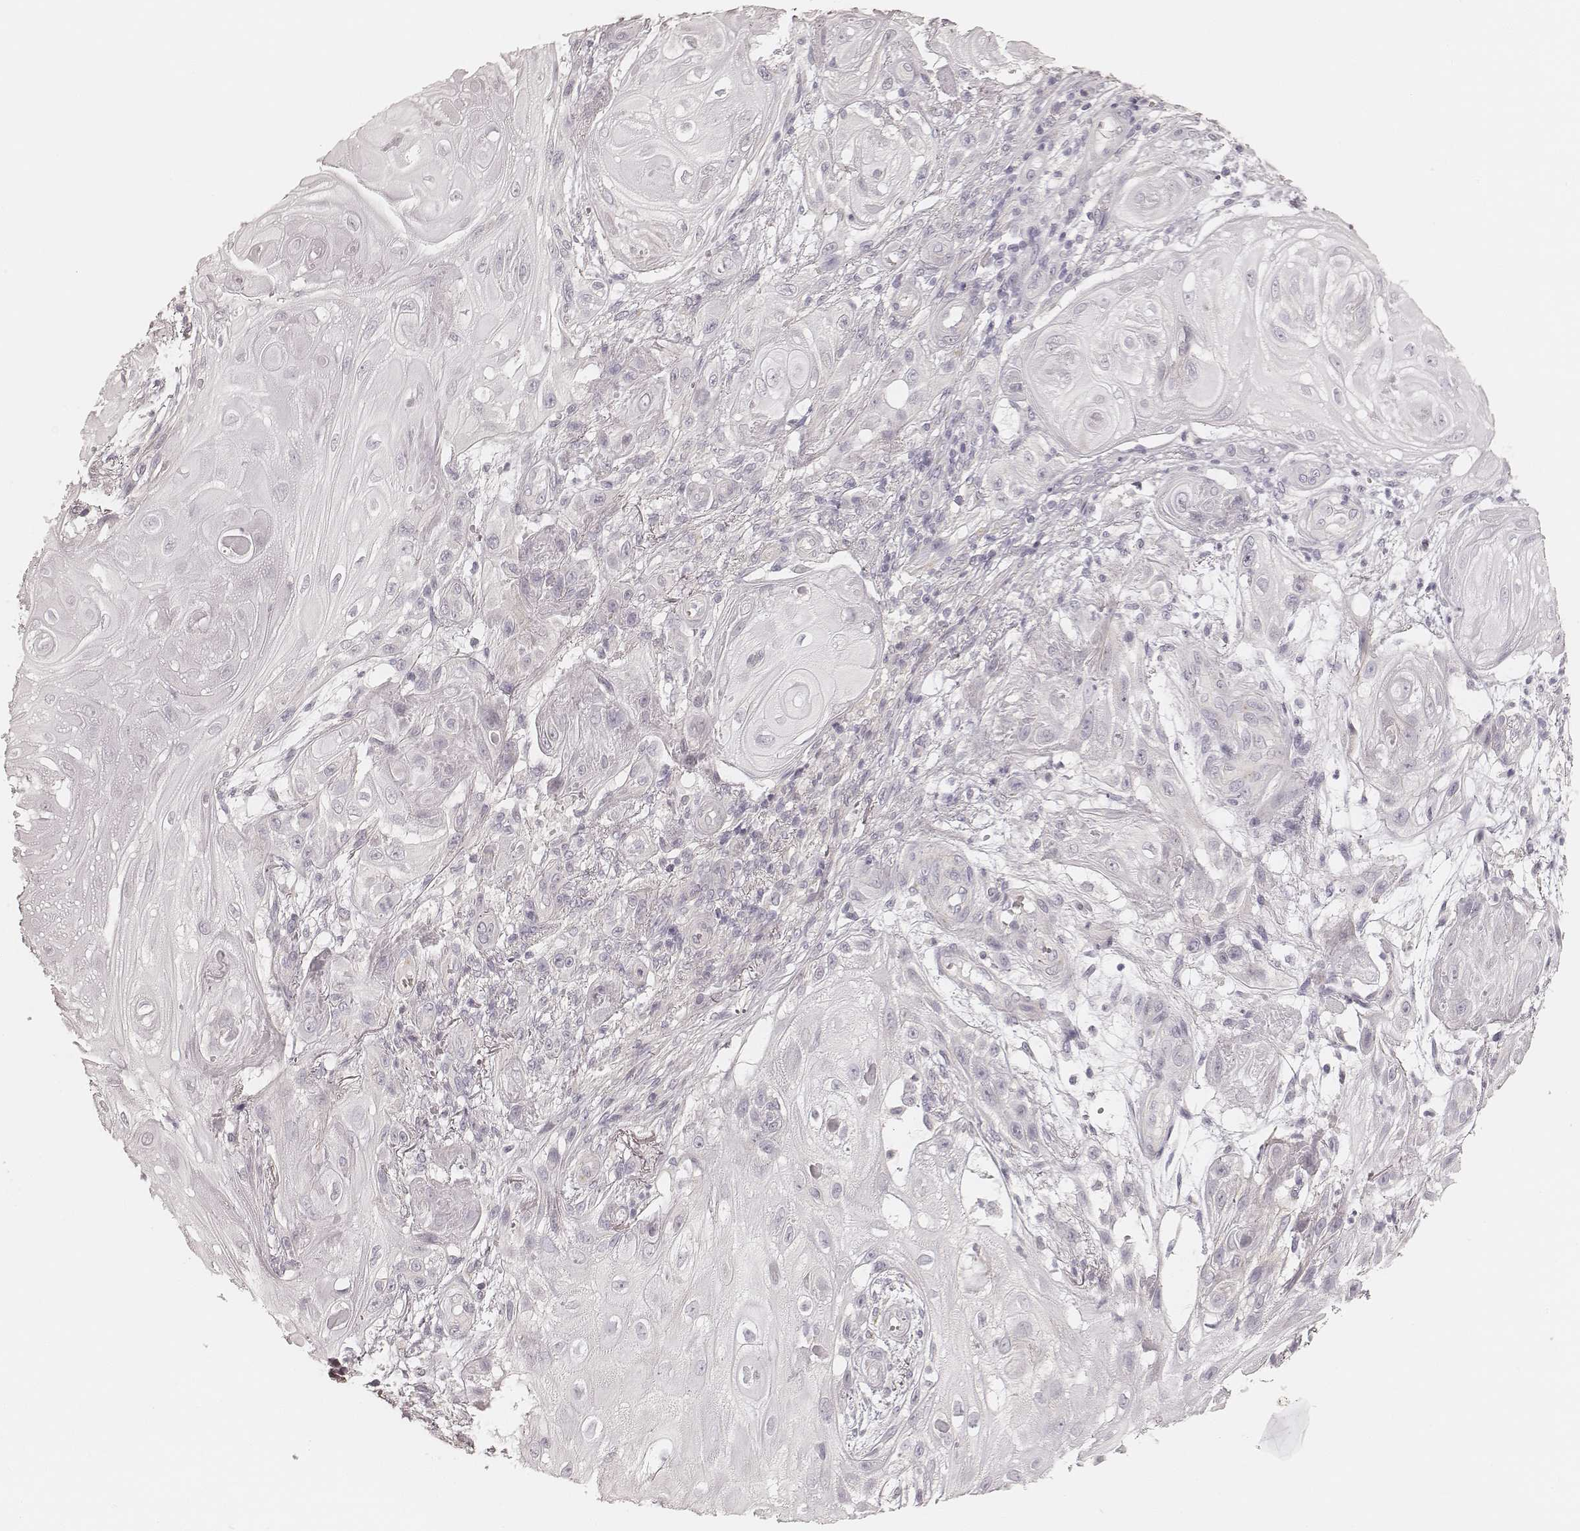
{"staining": {"intensity": "negative", "quantity": "none", "location": "none"}, "tissue": "skin cancer", "cell_type": "Tumor cells", "image_type": "cancer", "snomed": [{"axis": "morphology", "description": "Squamous cell carcinoma, NOS"}, {"axis": "topography", "description": "Skin"}], "caption": "This micrograph is of skin cancer (squamous cell carcinoma) stained with IHC to label a protein in brown with the nuclei are counter-stained blue. There is no staining in tumor cells.", "gene": "HNF4G", "patient": {"sex": "male", "age": 62}}